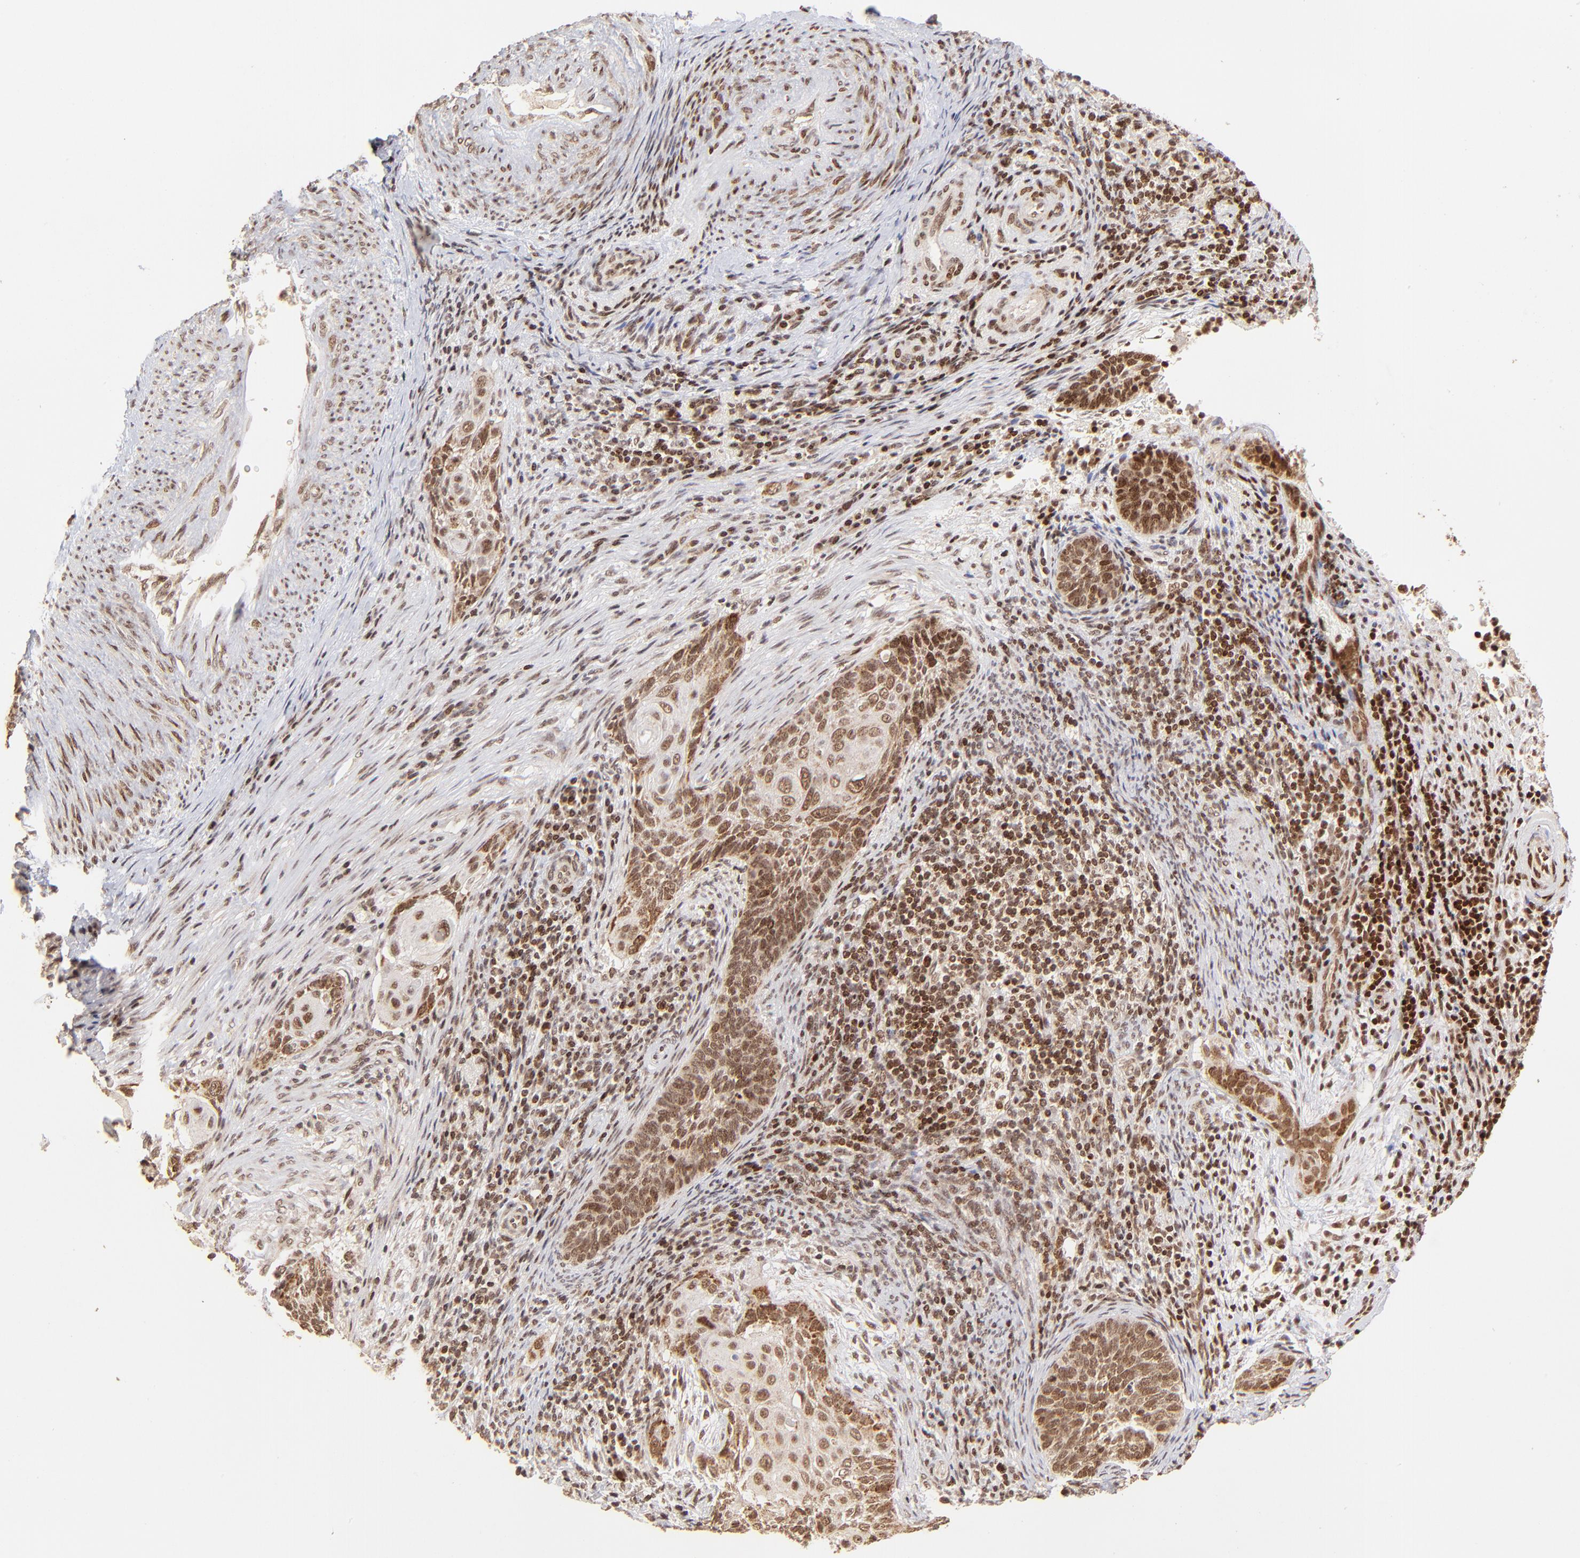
{"staining": {"intensity": "strong", "quantity": ">75%", "location": "cytoplasmic/membranous,nuclear"}, "tissue": "cervical cancer", "cell_type": "Tumor cells", "image_type": "cancer", "snomed": [{"axis": "morphology", "description": "Squamous cell carcinoma, NOS"}, {"axis": "topography", "description": "Cervix"}], "caption": "Cervical cancer (squamous cell carcinoma) stained with a brown dye displays strong cytoplasmic/membranous and nuclear positive staining in approximately >75% of tumor cells.", "gene": "MED15", "patient": {"sex": "female", "age": 33}}